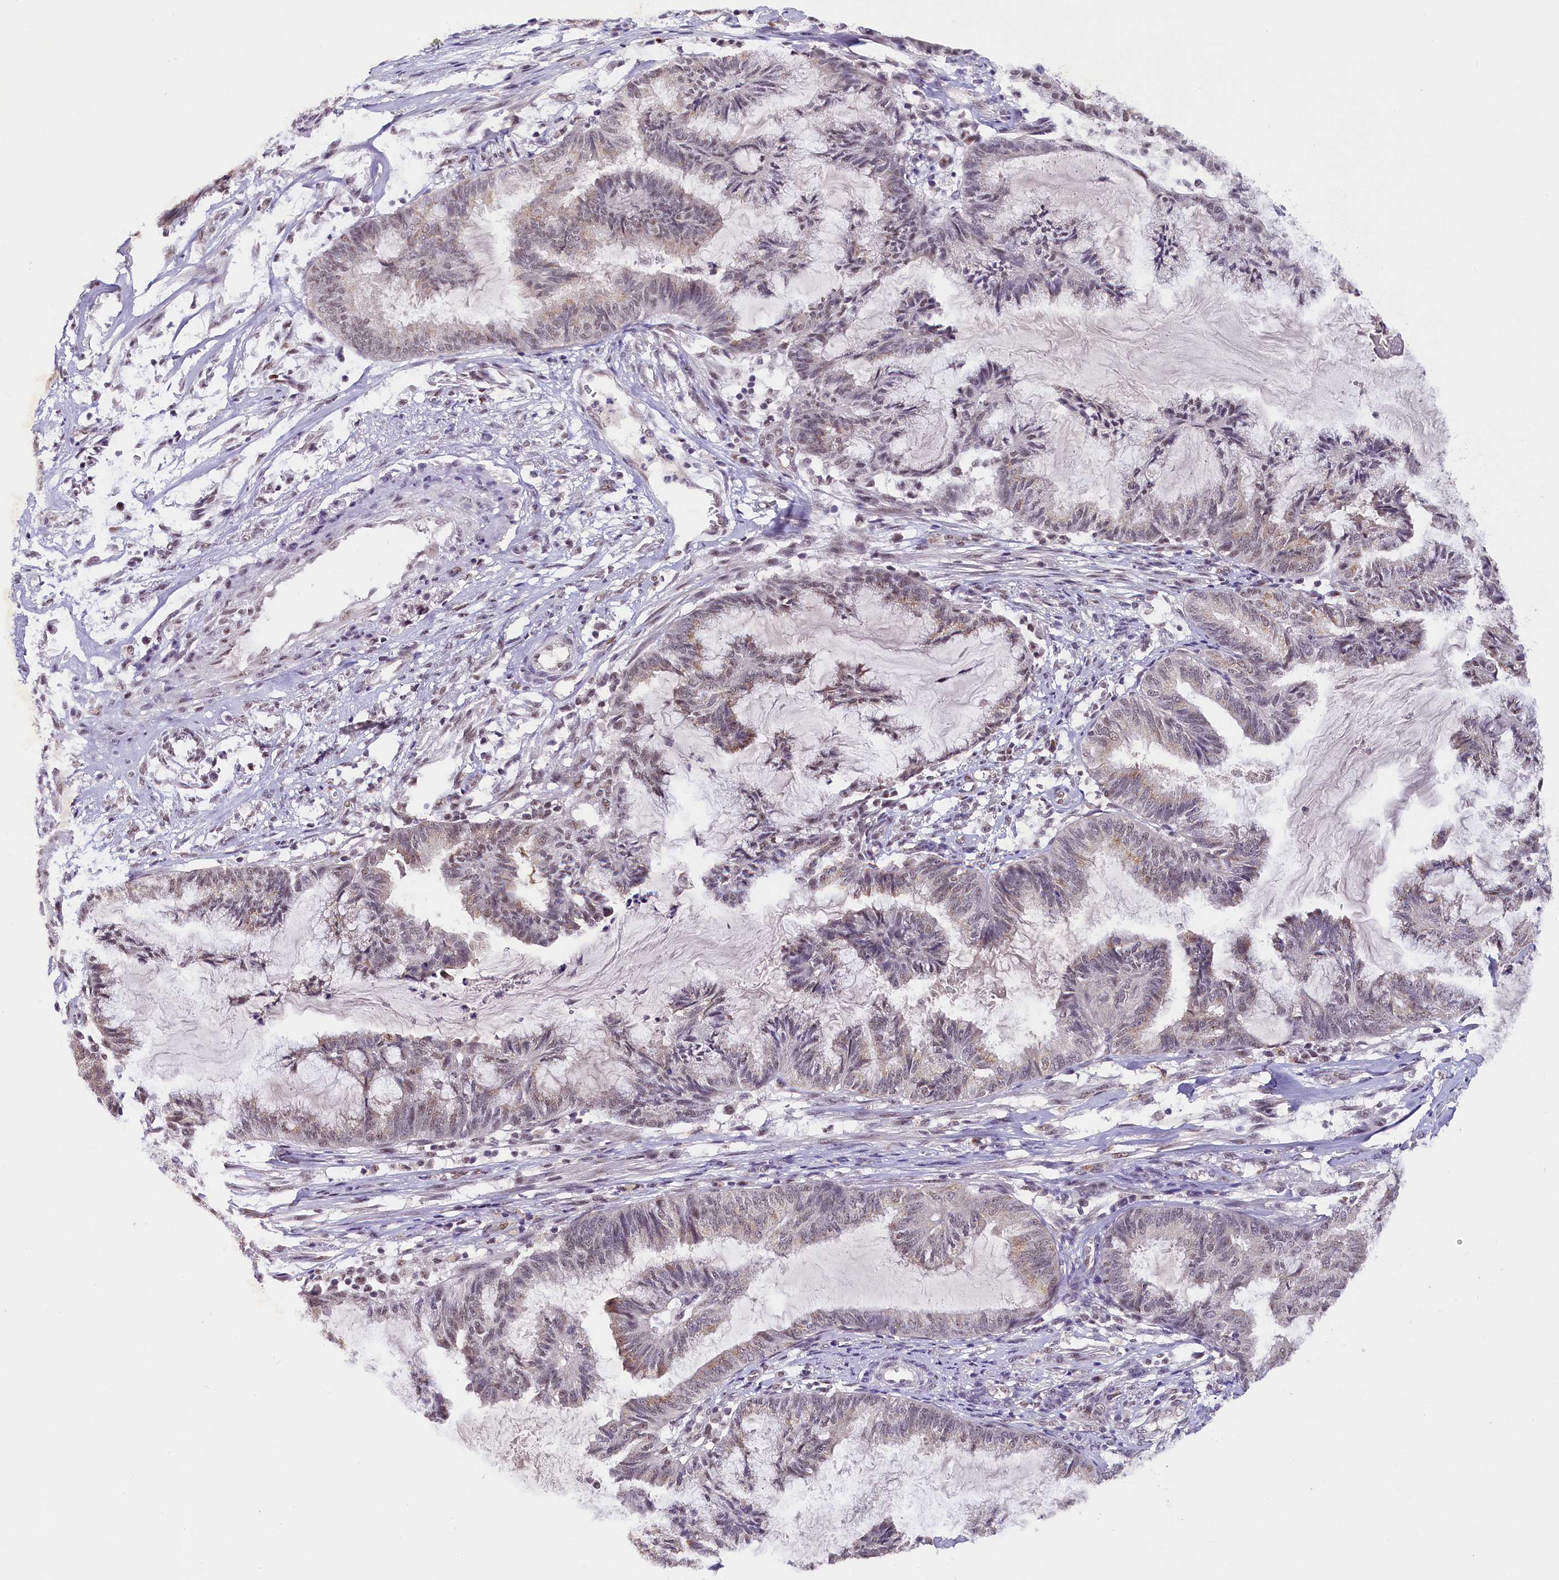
{"staining": {"intensity": "weak", "quantity": "<25%", "location": "cytoplasmic/membranous,nuclear"}, "tissue": "endometrial cancer", "cell_type": "Tumor cells", "image_type": "cancer", "snomed": [{"axis": "morphology", "description": "Adenocarcinoma, NOS"}, {"axis": "topography", "description": "Endometrium"}], "caption": "There is no significant positivity in tumor cells of endometrial cancer (adenocarcinoma). (Brightfield microscopy of DAB immunohistochemistry at high magnification).", "gene": "NCBP1", "patient": {"sex": "female", "age": 86}}